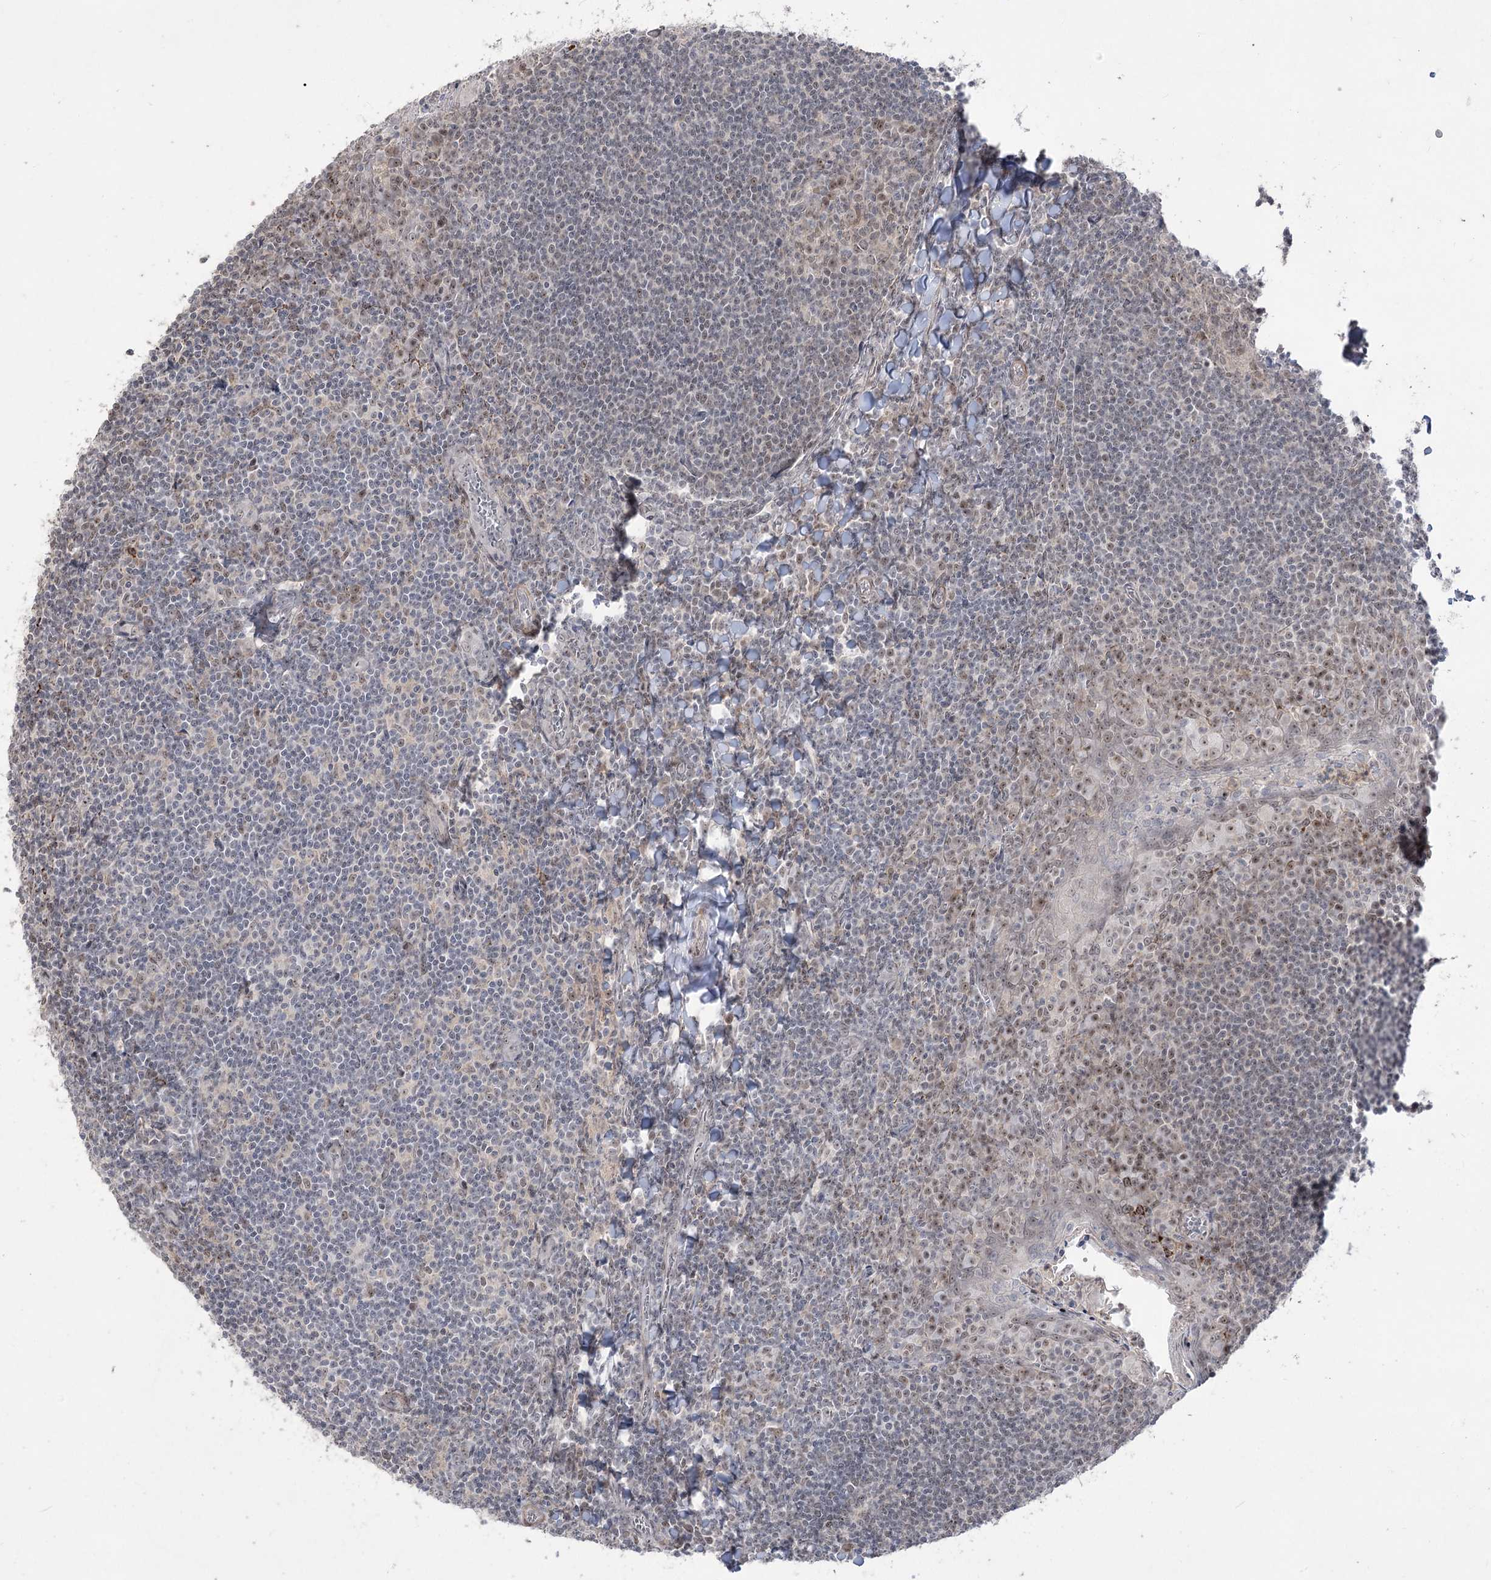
{"staining": {"intensity": "weak", "quantity": "<25%", "location": "nuclear"}, "tissue": "tonsil", "cell_type": "Germinal center cells", "image_type": "normal", "snomed": [{"axis": "morphology", "description": "Normal tissue, NOS"}, {"axis": "topography", "description": "Tonsil"}], "caption": "Protein analysis of benign tonsil demonstrates no significant positivity in germinal center cells. The staining is performed using DAB (3,3'-diaminobenzidine) brown chromogen with nuclei counter-stained in using hematoxylin.", "gene": "ZSCAN23", "patient": {"sex": "male", "age": 27}}